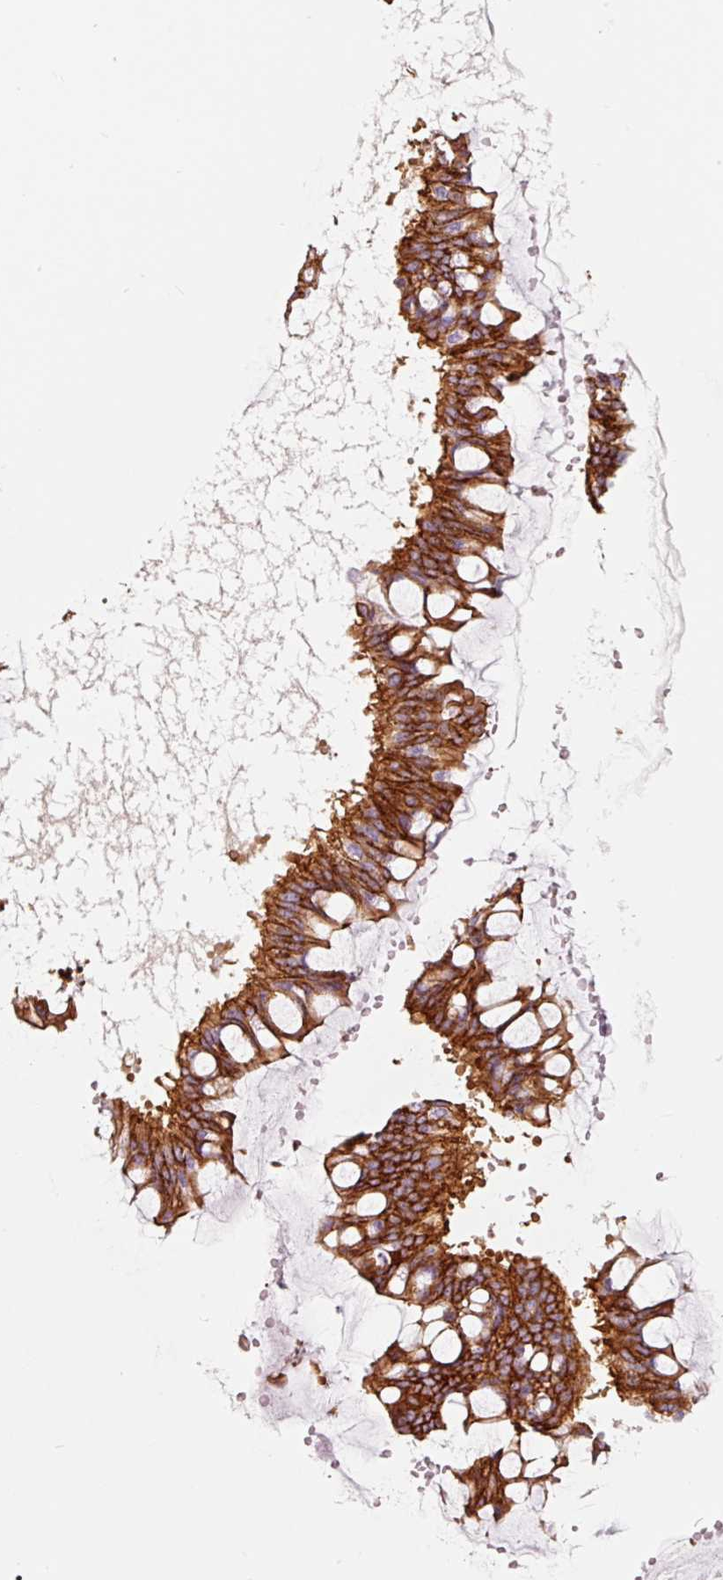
{"staining": {"intensity": "strong", "quantity": ">75%", "location": "cytoplasmic/membranous"}, "tissue": "ovarian cancer", "cell_type": "Tumor cells", "image_type": "cancer", "snomed": [{"axis": "morphology", "description": "Cystadenocarcinoma, mucinous, NOS"}, {"axis": "topography", "description": "Ovary"}], "caption": "High-magnification brightfield microscopy of ovarian mucinous cystadenocarcinoma stained with DAB (brown) and counterstained with hematoxylin (blue). tumor cells exhibit strong cytoplasmic/membranous positivity is appreciated in about>75% of cells.", "gene": "ADD3", "patient": {"sex": "female", "age": 73}}